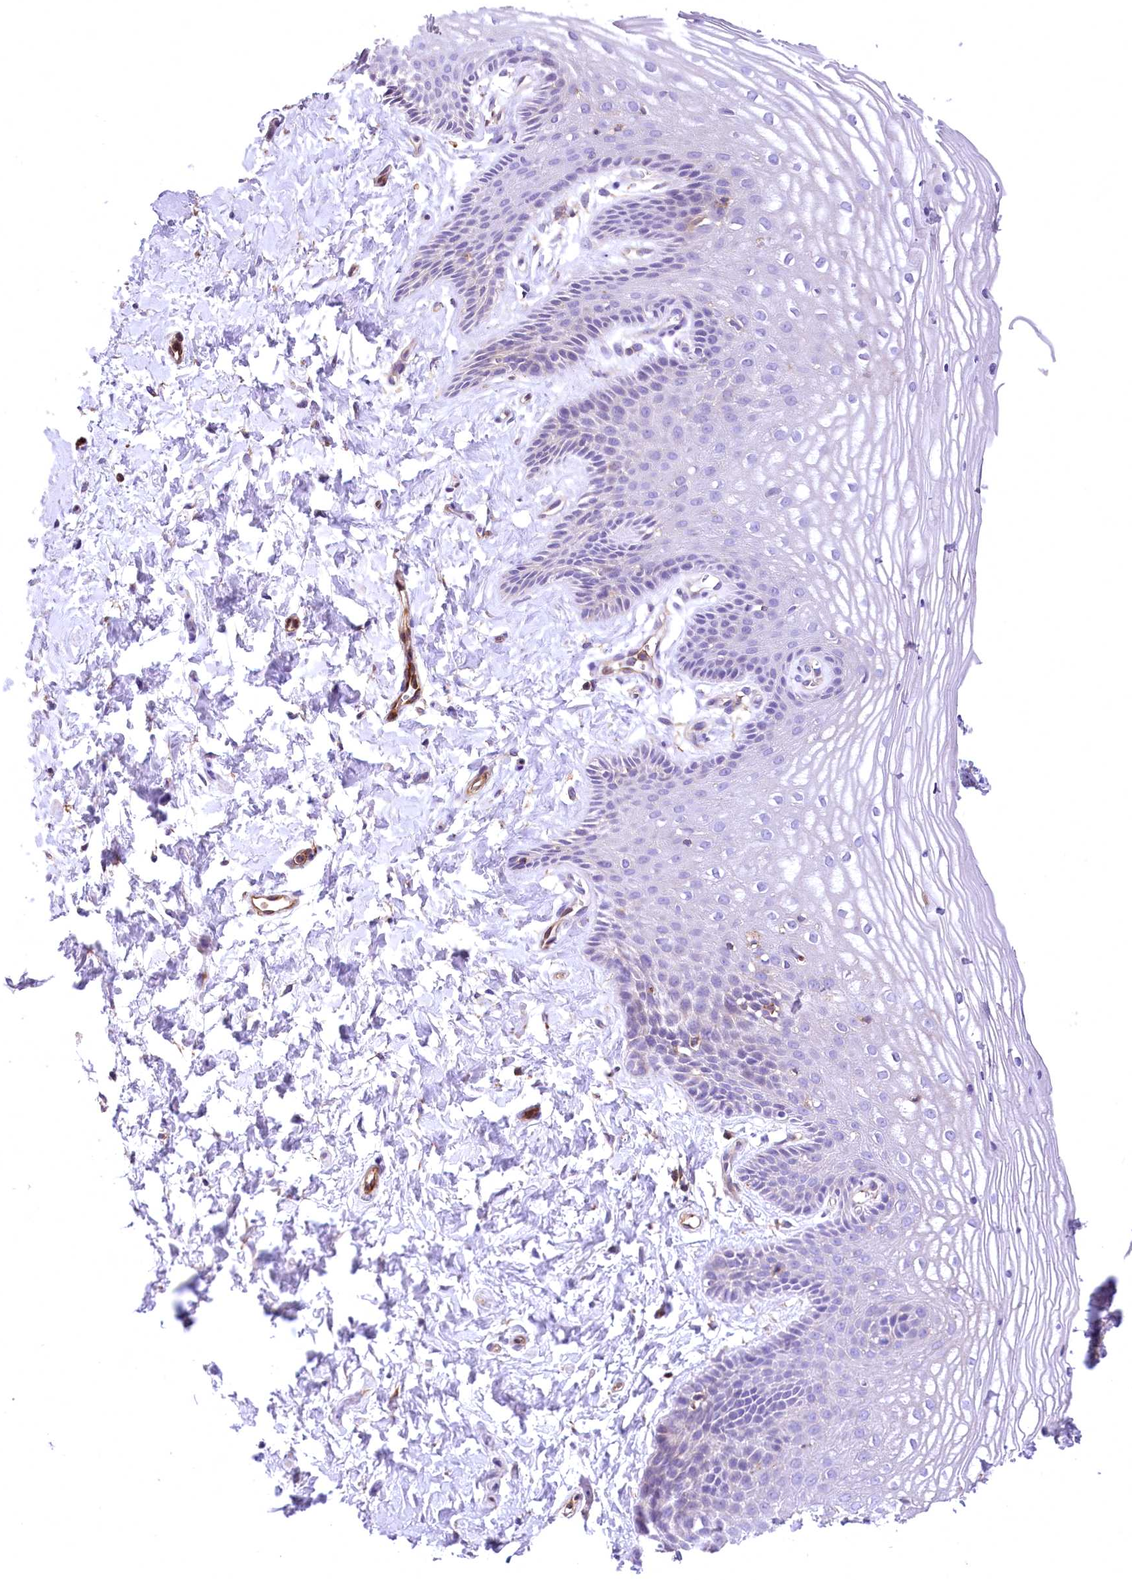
{"staining": {"intensity": "negative", "quantity": "none", "location": "none"}, "tissue": "vagina", "cell_type": "Squamous epithelial cells", "image_type": "normal", "snomed": [{"axis": "morphology", "description": "Normal tissue, NOS"}, {"axis": "topography", "description": "Vagina"}, {"axis": "topography", "description": "Cervix"}], "caption": "Immunohistochemical staining of unremarkable human vagina shows no significant positivity in squamous epithelial cells.", "gene": "DPP3", "patient": {"sex": "female", "age": 40}}